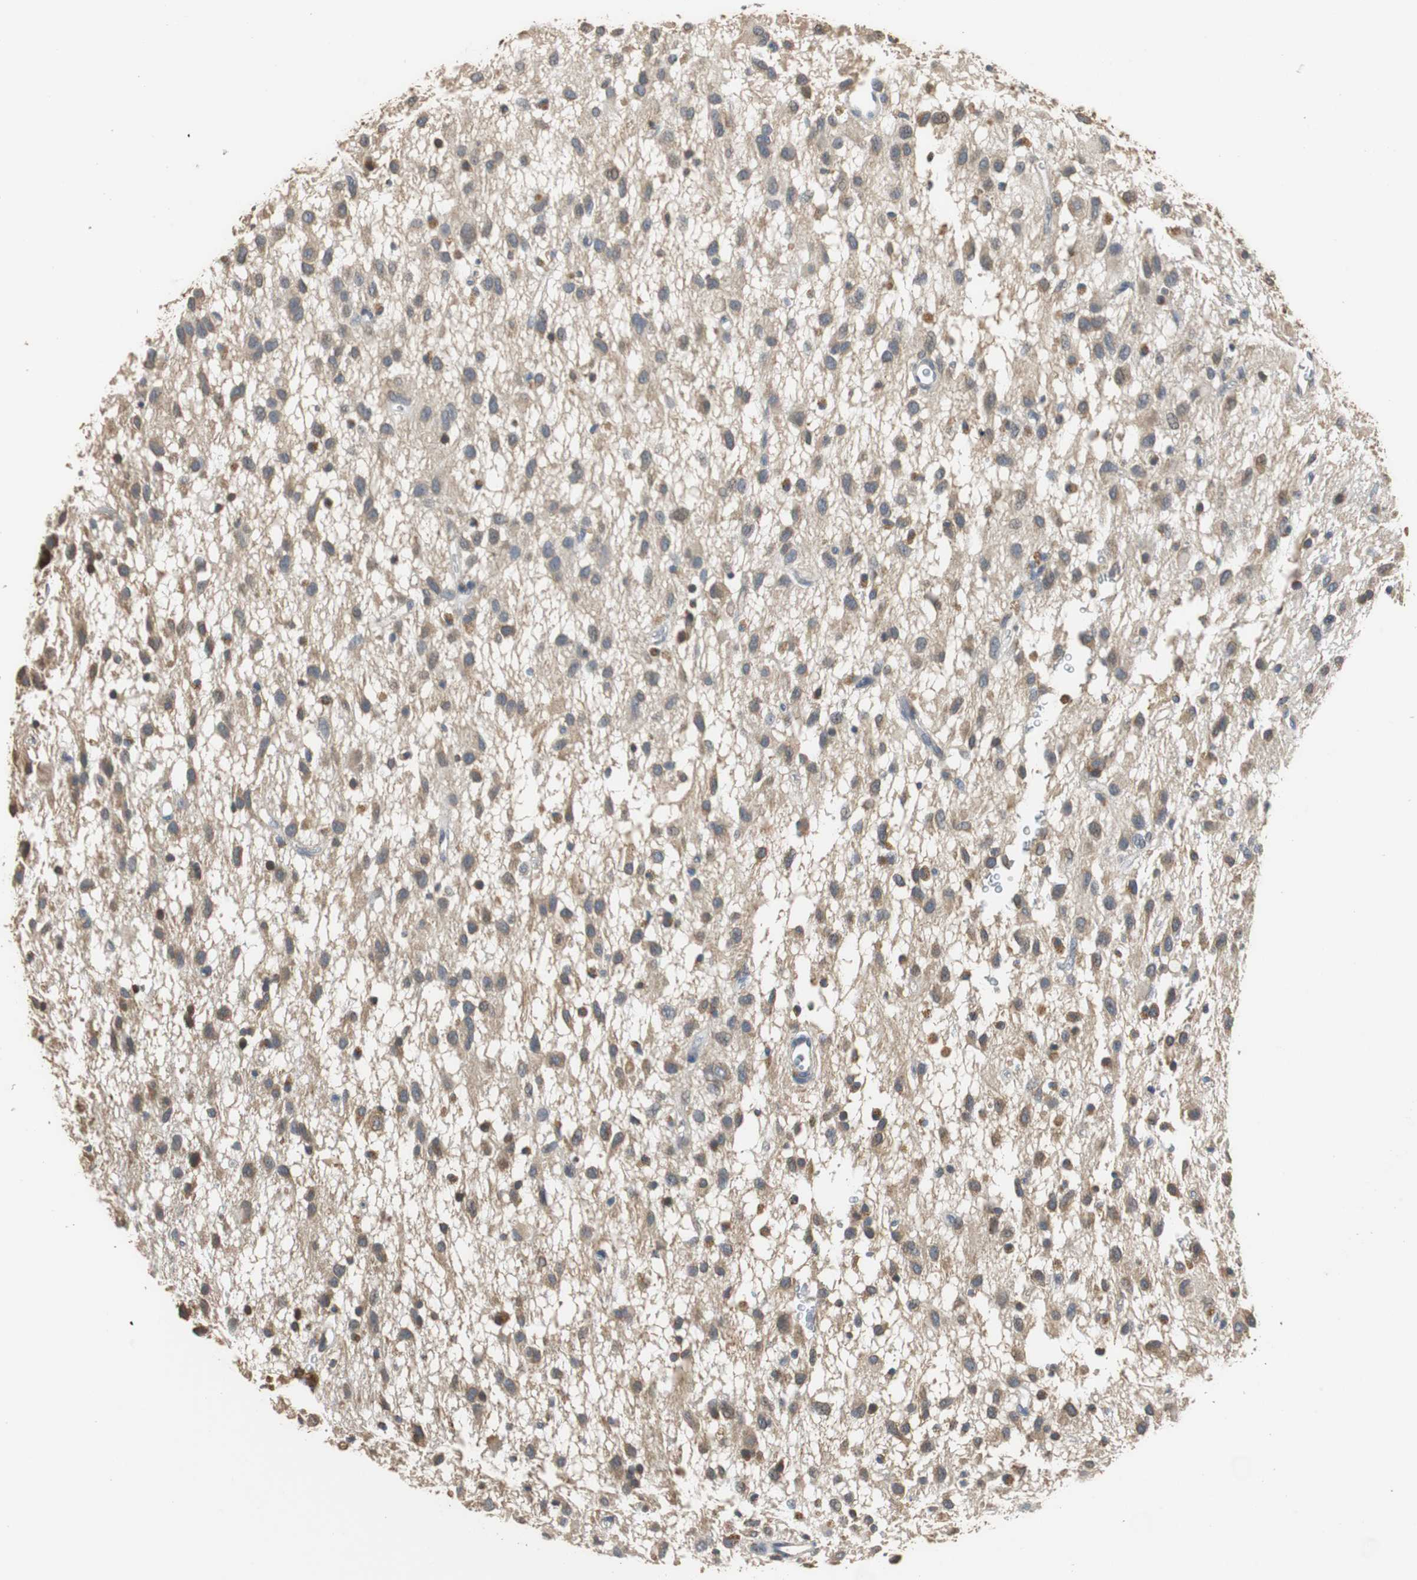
{"staining": {"intensity": "moderate", "quantity": "<25%", "location": "cytoplasmic/membranous"}, "tissue": "glioma", "cell_type": "Tumor cells", "image_type": "cancer", "snomed": [{"axis": "morphology", "description": "Glioma, malignant, Low grade"}, {"axis": "topography", "description": "Brain"}], "caption": "Protein staining reveals moderate cytoplasmic/membranous staining in about <25% of tumor cells in glioma. The protein of interest is shown in brown color, while the nuclei are stained blue.", "gene": "HMGCL", "patient": {"sex": "male", "age": 77}}